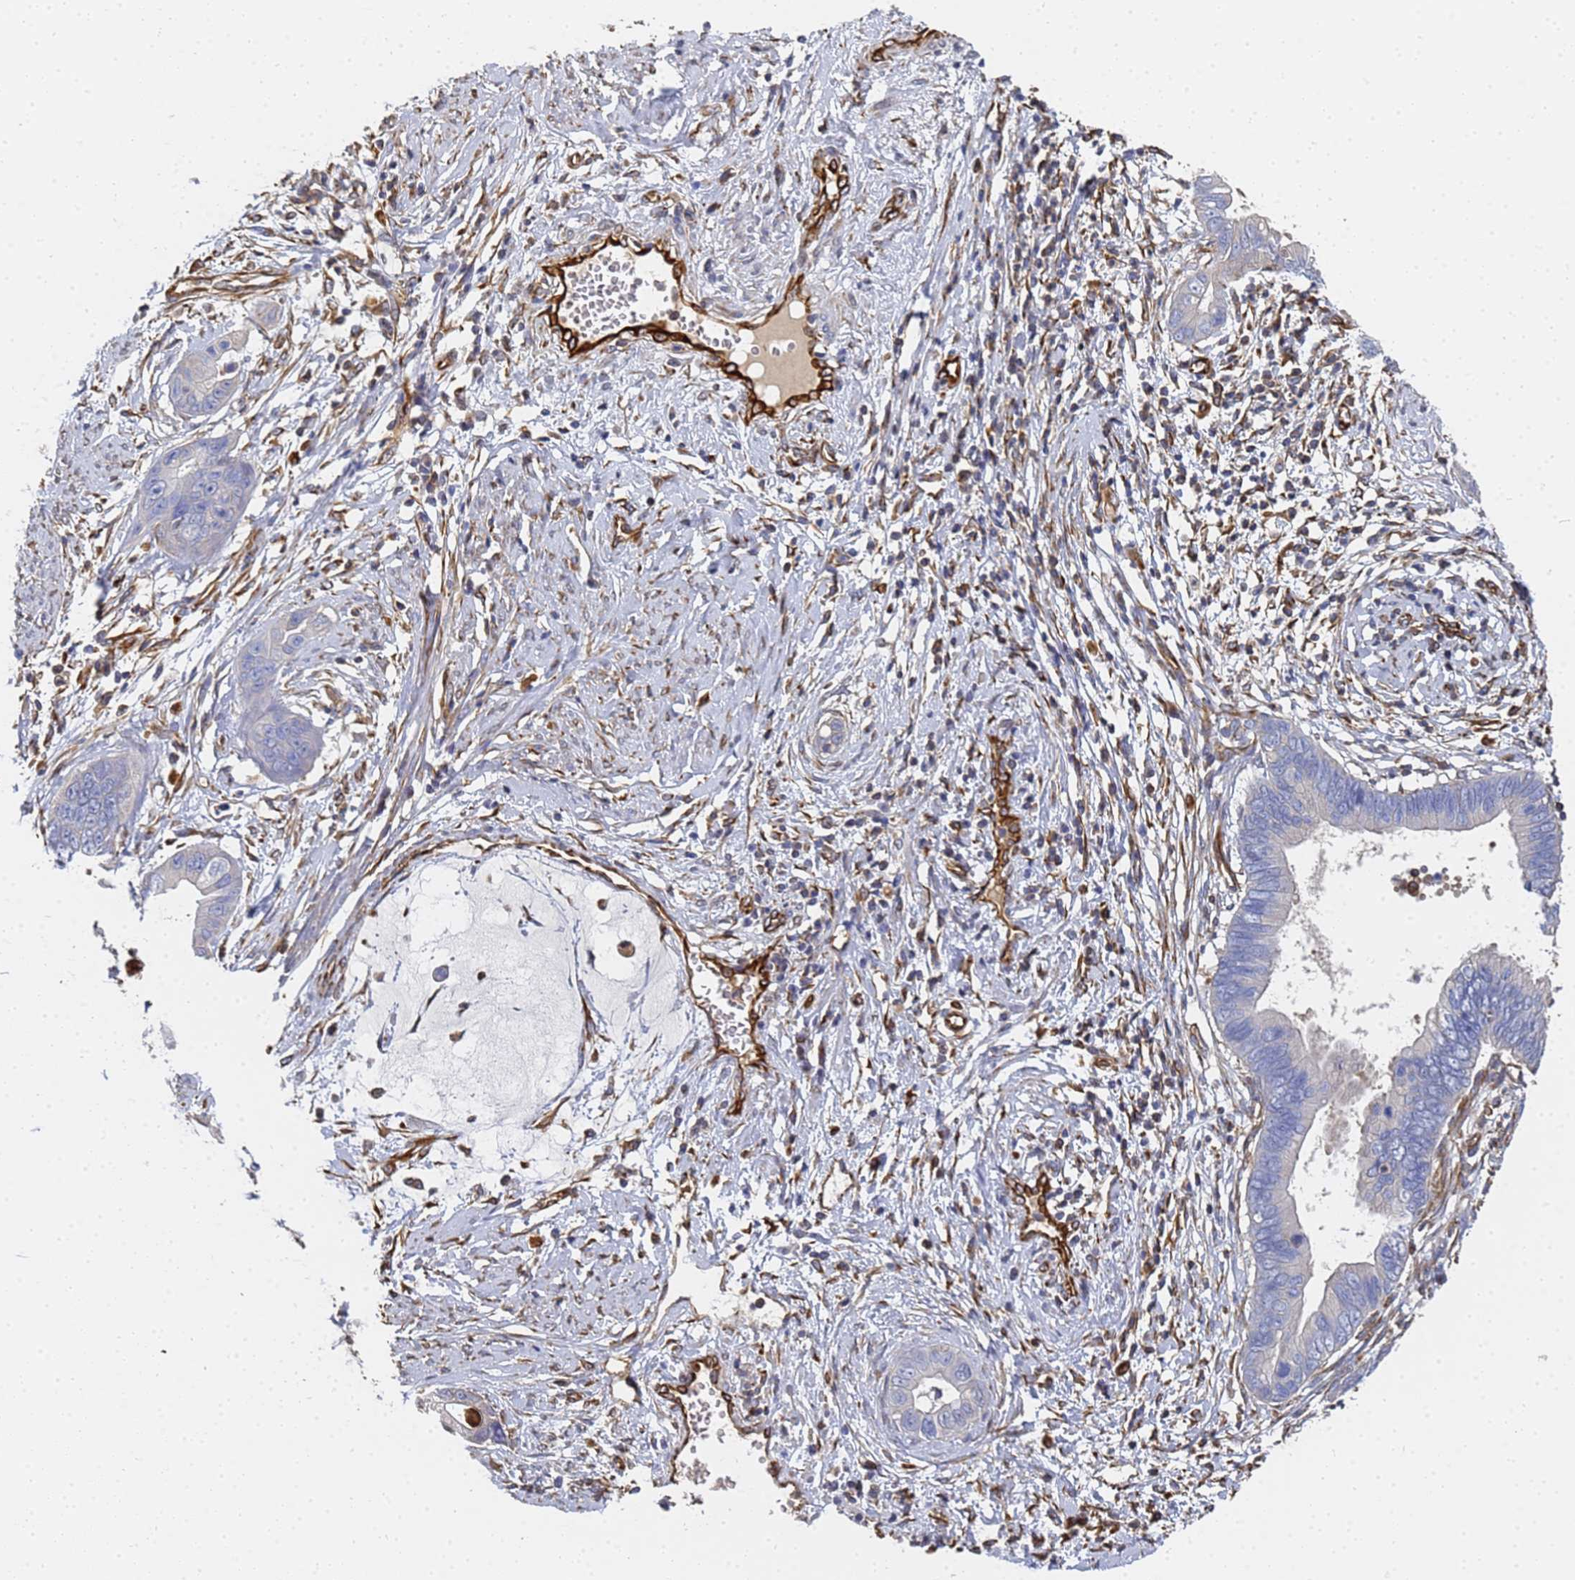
{"staining": {"intensity": "negative", "quantity": "none", "location": "none"}, "tissue": "cervical cancer", "cell_type": "Tumor cells", "image_type": "cancer", "snomed": [{"axis": "morphology", "description": "Adenocarcinoma, NOS"}, {"axis": "topography", "description": "Cervix"}], "caption": "Tumor cells show no significant protein positivity in cervical adenocarcinoma. (DAB immunohistochemistry, high magnification).", "gene": "SYT13", "patient": {"sex": "female", "age": 44}}